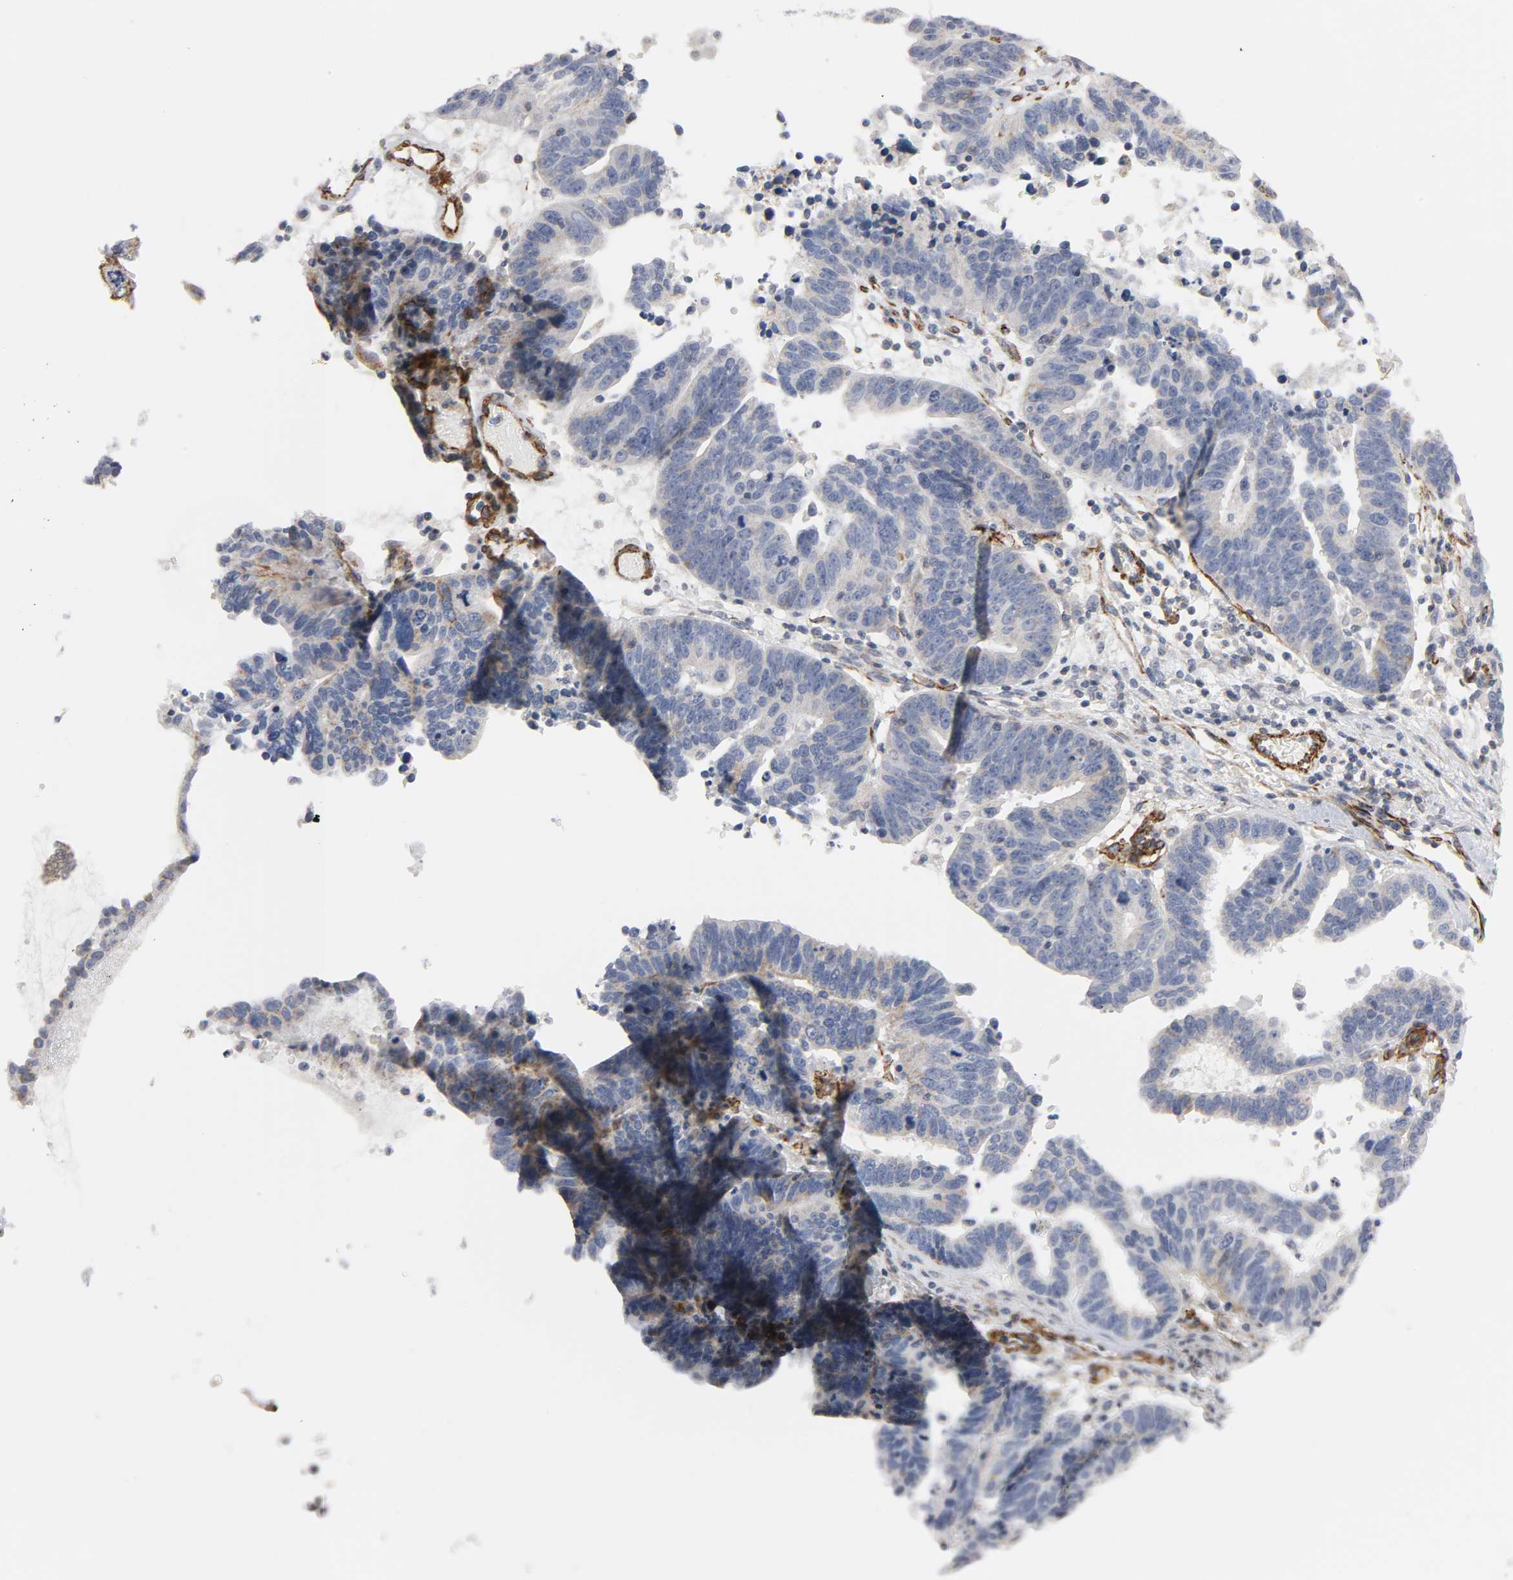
{"staining": {"intensity": "negative", "quantity": "none", "location": "none"}, "tissue": "ovarian cancer", "cell_type": "Tumor cells", "image_type": "cancer", "snomed": [{"axis": "morphology", "description": "Carcinoma, endometroid"}, {"axis": "morphology", "description": "Cystadenocarcinoma, serous, NOS"}, {"axis": "topography", "description": "Ovary"}], "caption": "DAB immunohistochemical staining of ovarian cancer (serous cystadenocarcinoma) displays no significant positivity in tumor cells. (Brightfield microscopy of DAB (3,3'-diaminobenzidine) IHC at high magnification).", "gene": "GNG2", "patient": {"sex": "female", "age": 45}}